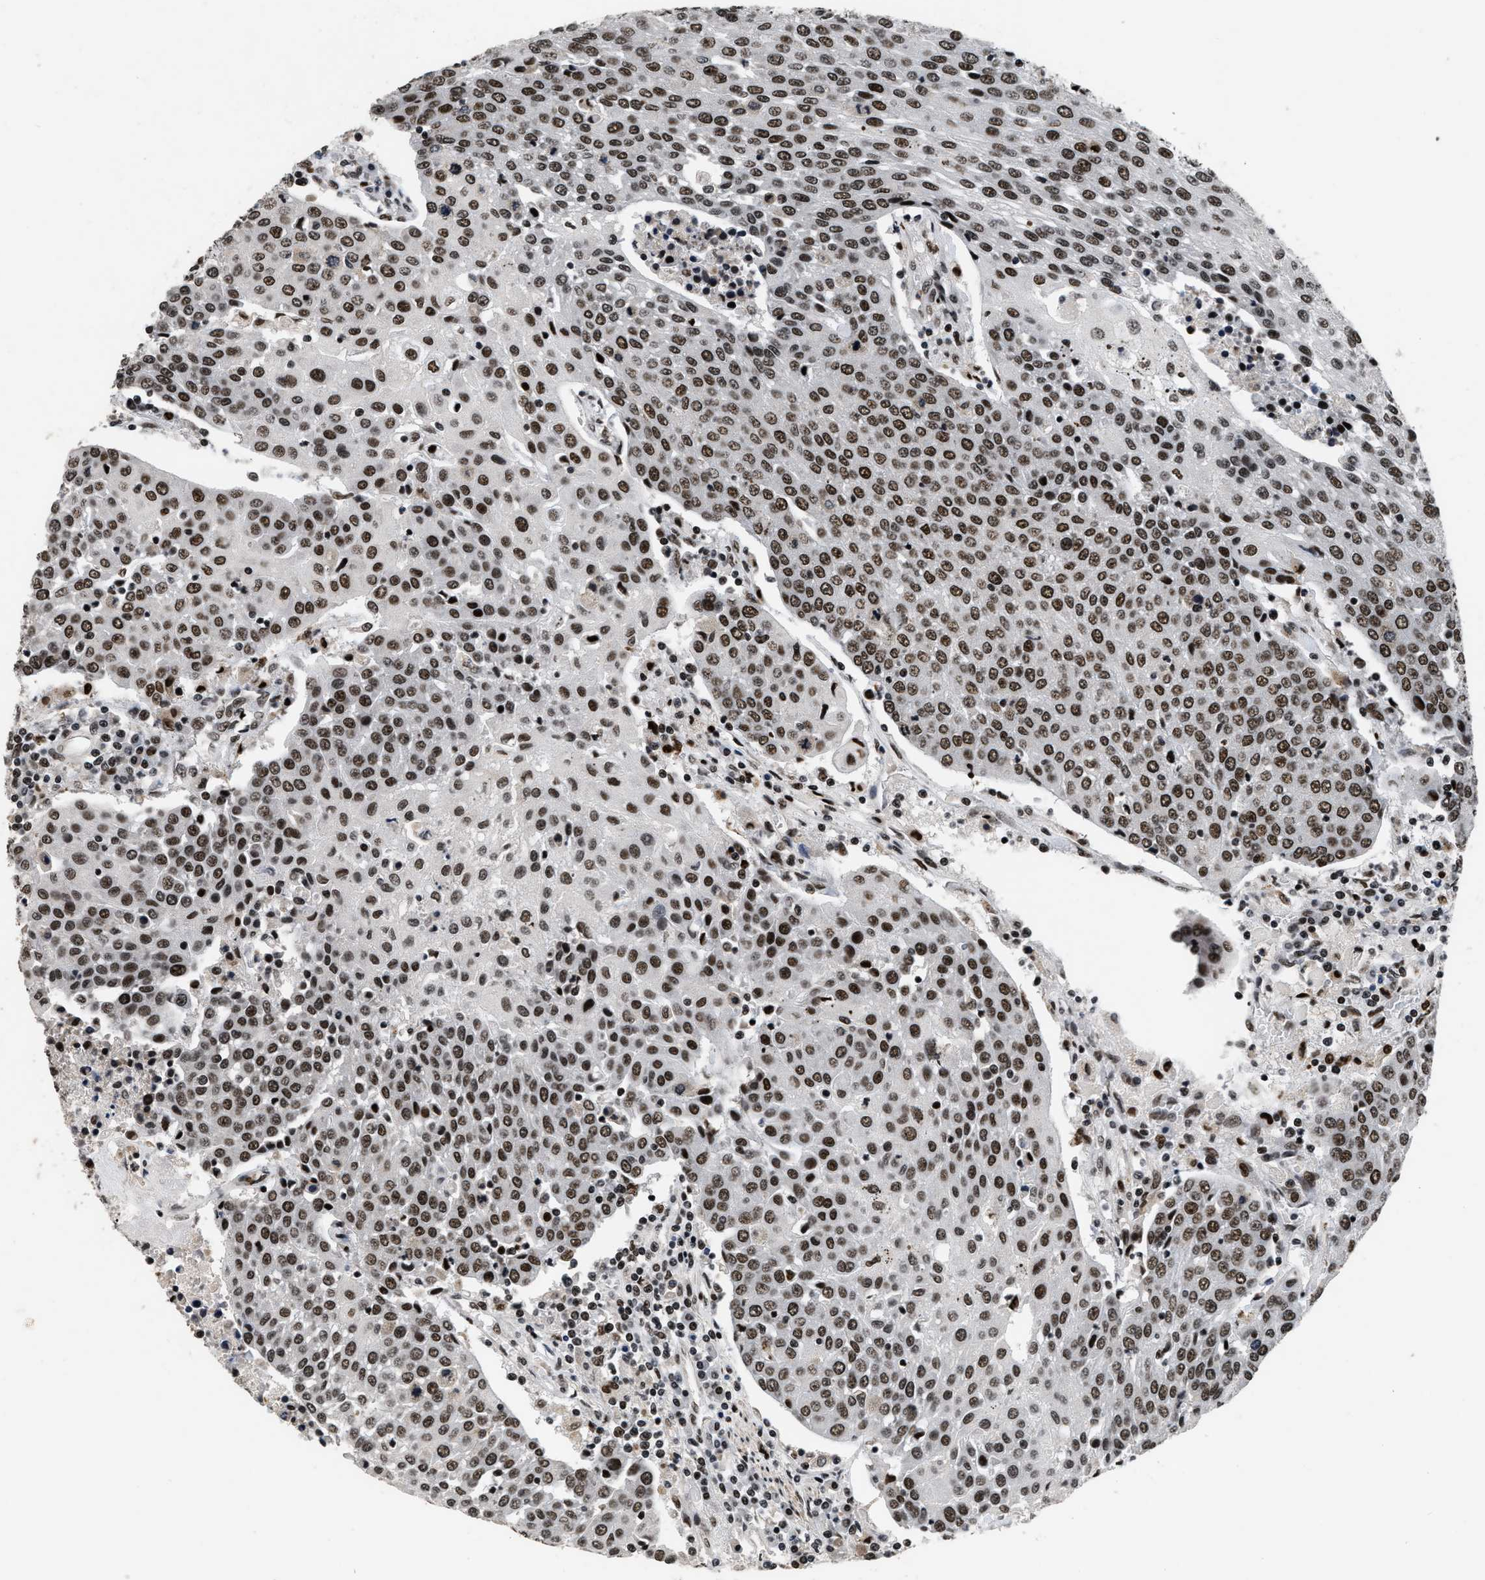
{"staining": {"intensity": "strong", "quantity": ">75%", "location": "nuclear"}, "tissue": "urothelial cancer", "cell_type": "Tumor cells", "image_type": "cancer", "snomed": [{"axis": "morphology", "description": "Urothelial carcinoma, High grade"}, {"axis": "topography", "description": "Urinary bladder"}], "caption": "IHC (DAB (3,3'-diaminobenzidine)) staining of high-grade urothelial carcinoma reveals strong nuclear protein expression in about >75% of tumor cells.", "gene": "SMARCB1", "patient": {"sex": "female", "age": 85}}